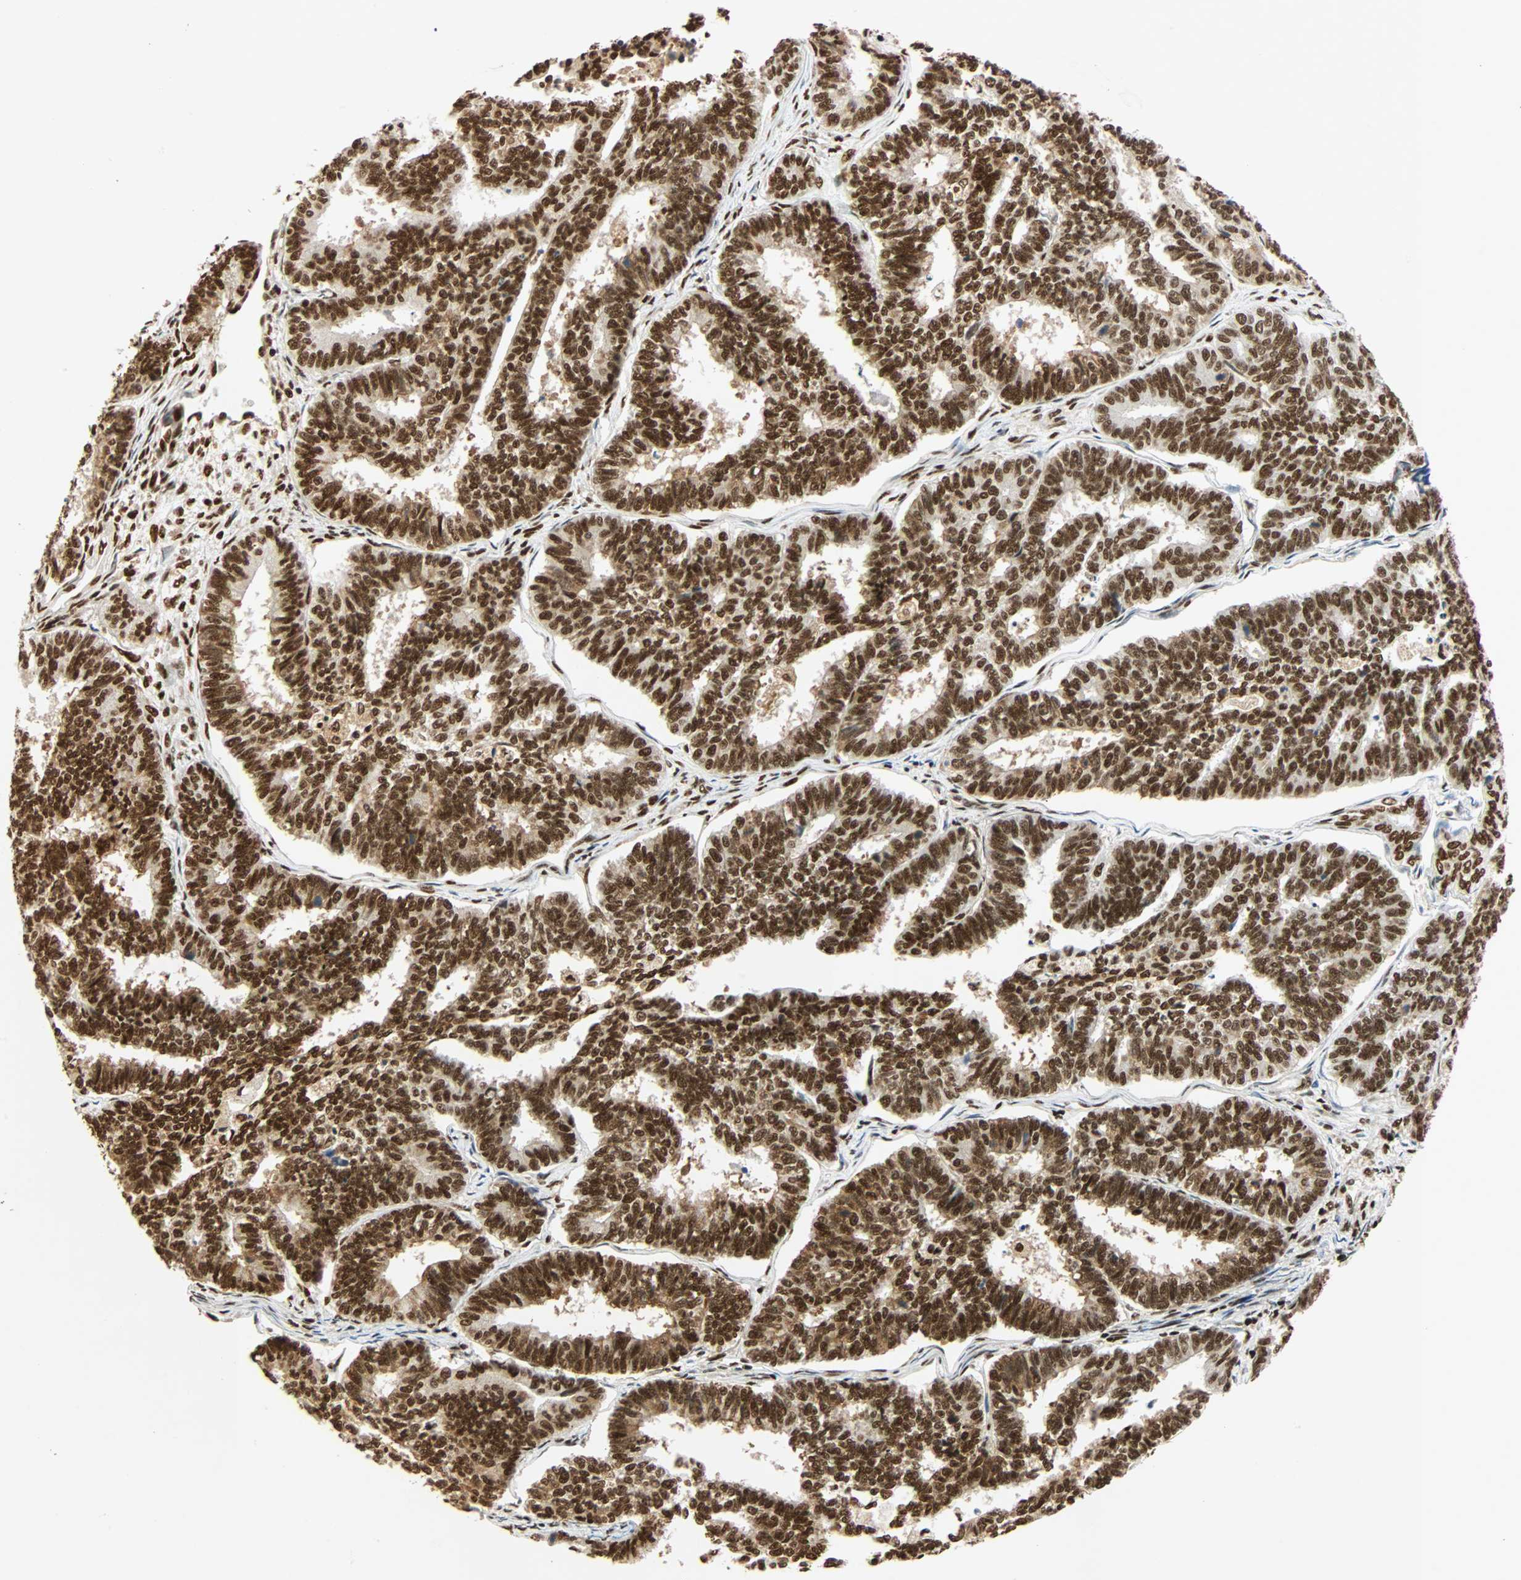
{"staining": {"intensity": "strong", "quantity": ">75%", "location": "nuclear"}, "tissue": "endometrial cancer", "cell_type": "Tumor cells", "image_type": "cancer", "snomed": [{"axis": "morphology", "description": "Adenocarcinoma, NOS"}, {"axis": "topography", "description": "Endometrium"}], "caption": "Immunohistochemical staining of endometrial cancer displays strong nuclear protein expression in approximately >75% of tumor cells.", "gene": "CDK12", "patient": {"sex": "female", "age": 70}}